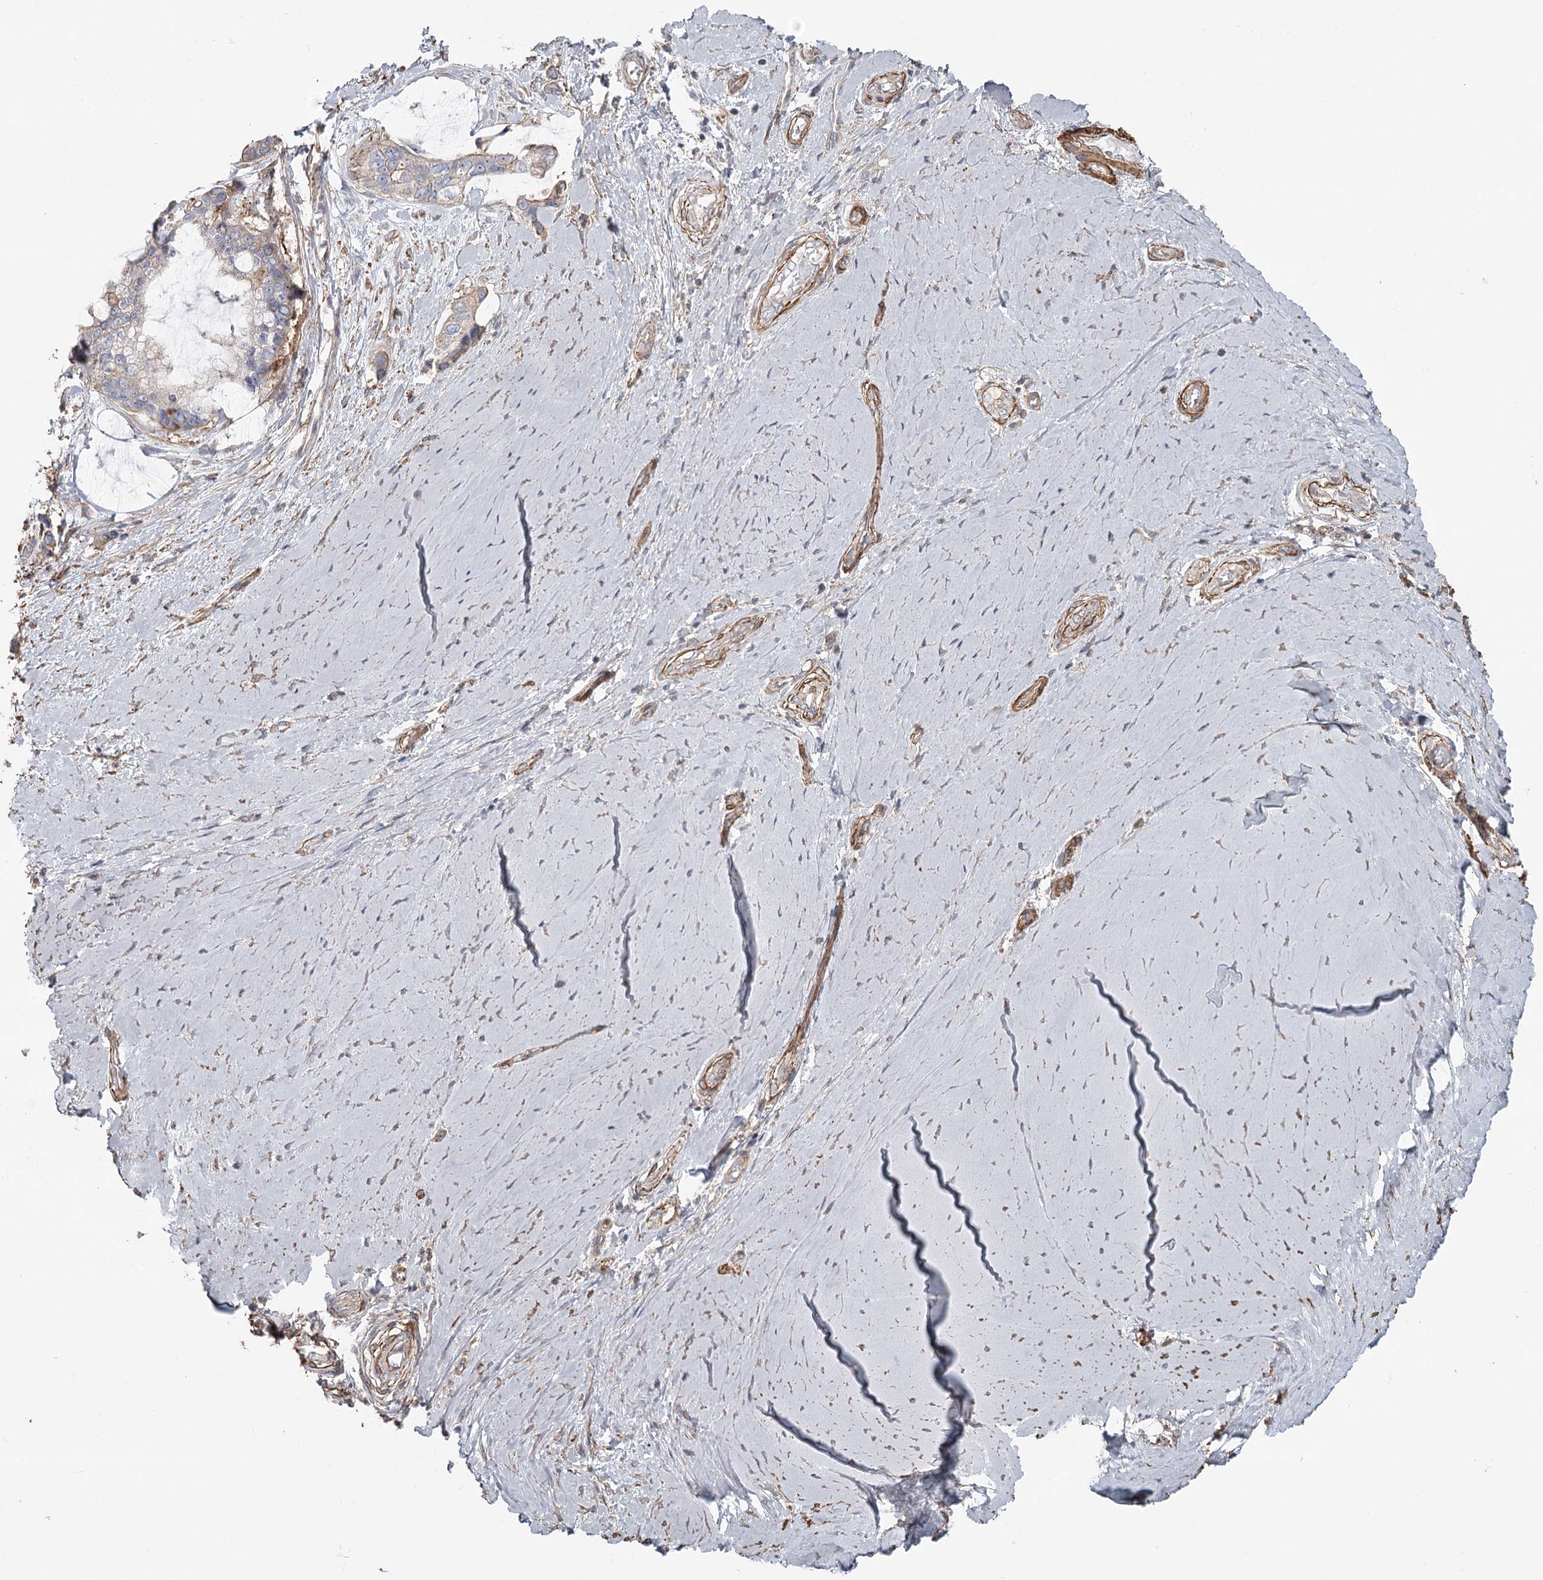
{"staining": {"intensity": "negative", "quantity": "none", "location": "none"}, "tissue": "ovarian cancer", "cell_type": "Tumor cells", "image_type": "cancer", "snomed": [{"axis": "morphology", "description": "Cystadenocarcinoma, mucinous, NOS"}, {"axis": "topography", "description": "Ovary"}], "caption": "Immunohistochemistry micrograph of ovarian cancer (mucinous cystadenocarcinoma) stained for a protein (brown), which reveals no expression in tumor cells.", "gene": "DHRS9", "patient": {"sex": "female", "age": 39}}